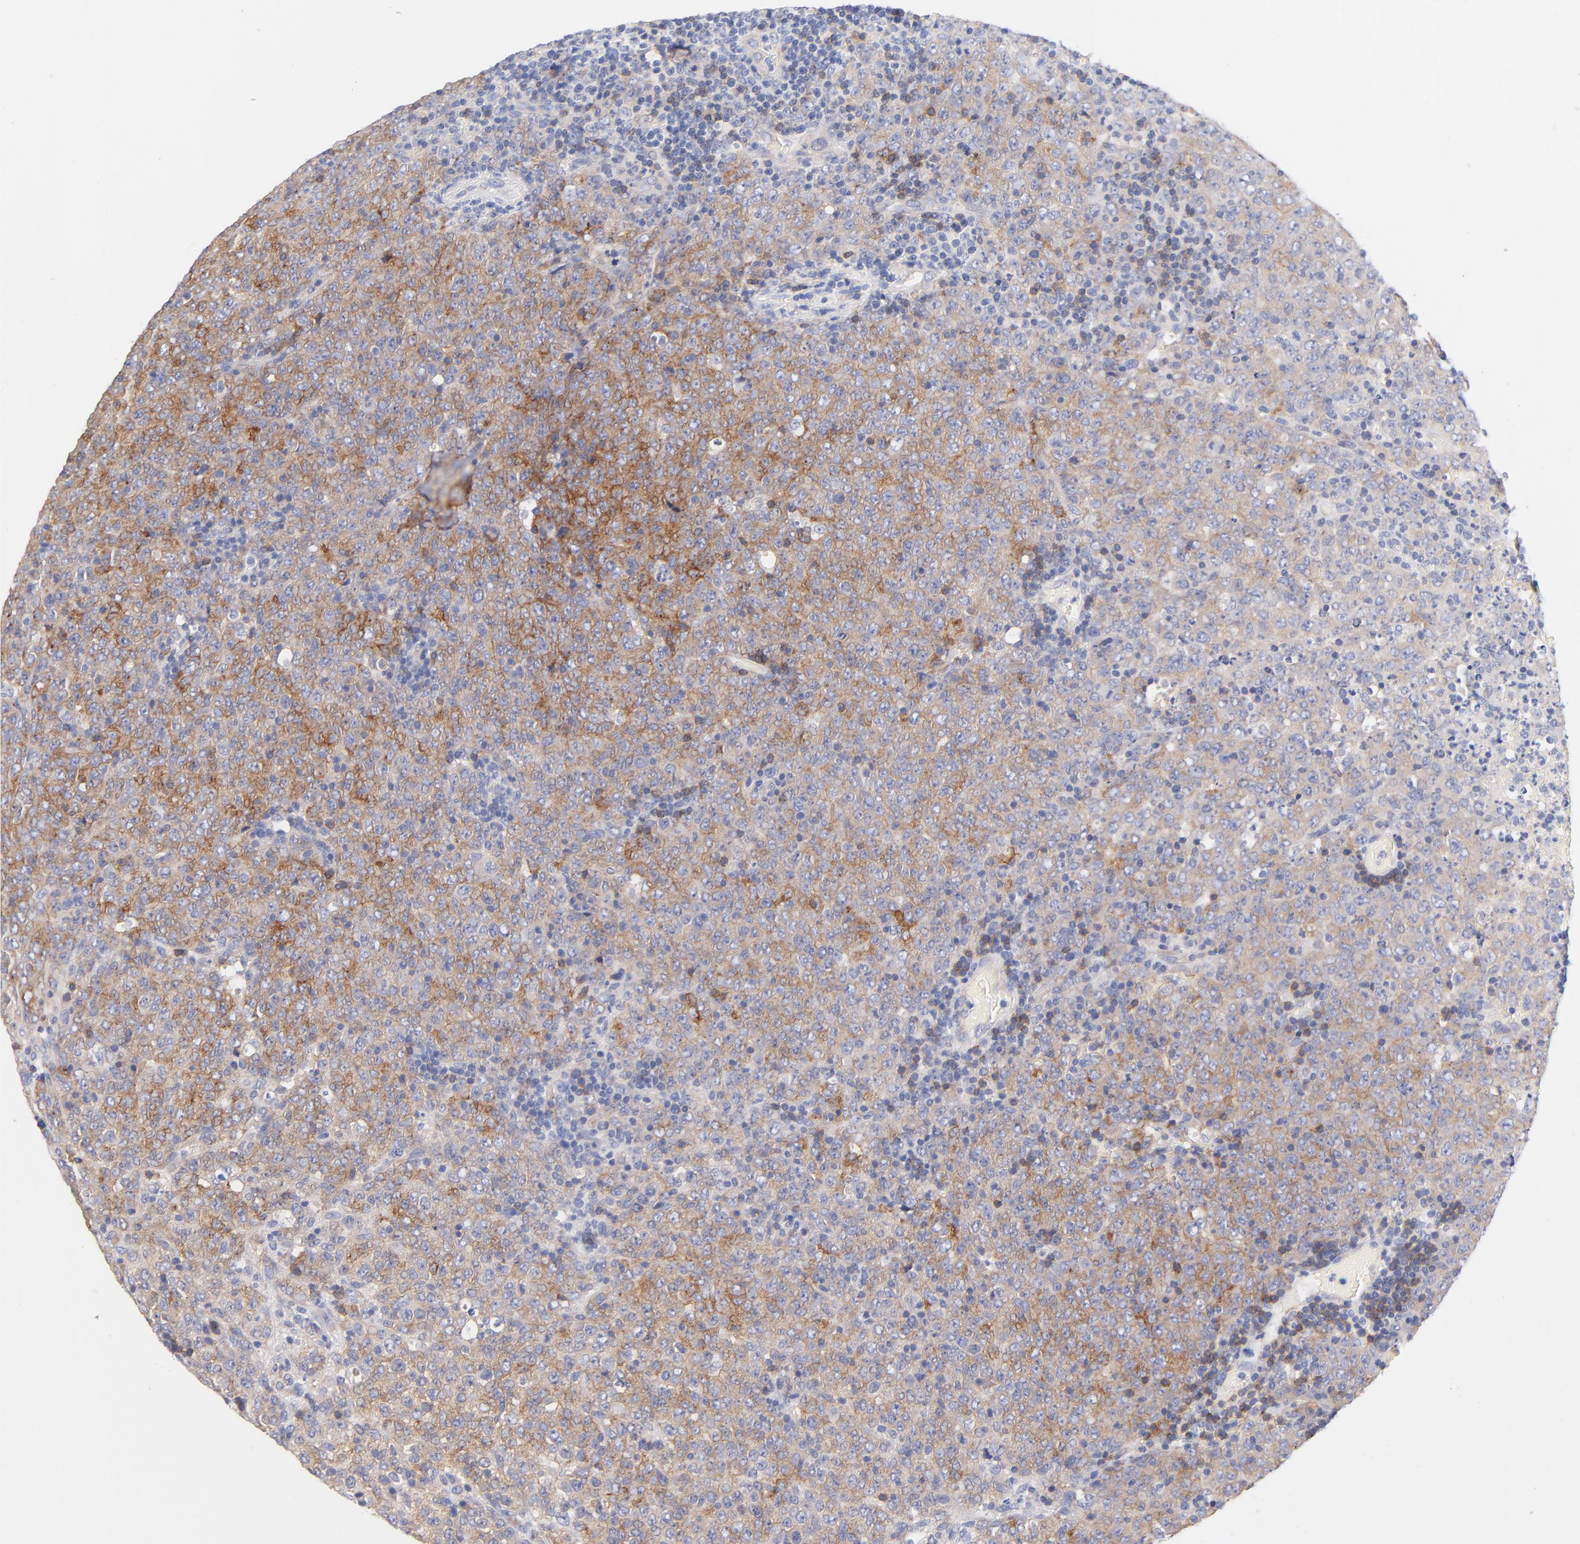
{"staining": {"intensity": "strong", "quantity": "25%-75%", "location": "cytoplasmic/membranous"}, "tissue": "lymphoma", "cell_type": "Tumor cells", "image_type": "cancer", "snomed": [{"axis": "morphology", "description": "Malignant lymphoma, non-Hodgkin's type, High grade"}, {"axis": "topography", "description": "Tonsil"}], "caption": "Immunohistochemistry image of neoplastic tissue: human lymphoma stained using IHC demonstrates high levels of strong protein expression localized specifically in the cytoplasmic/membranous of tumor cells, appearing as a cytoplasmic/membranous brown color.", "gene": "TNFRSF13C", "patient": {"sex": "female", "age": 36}}